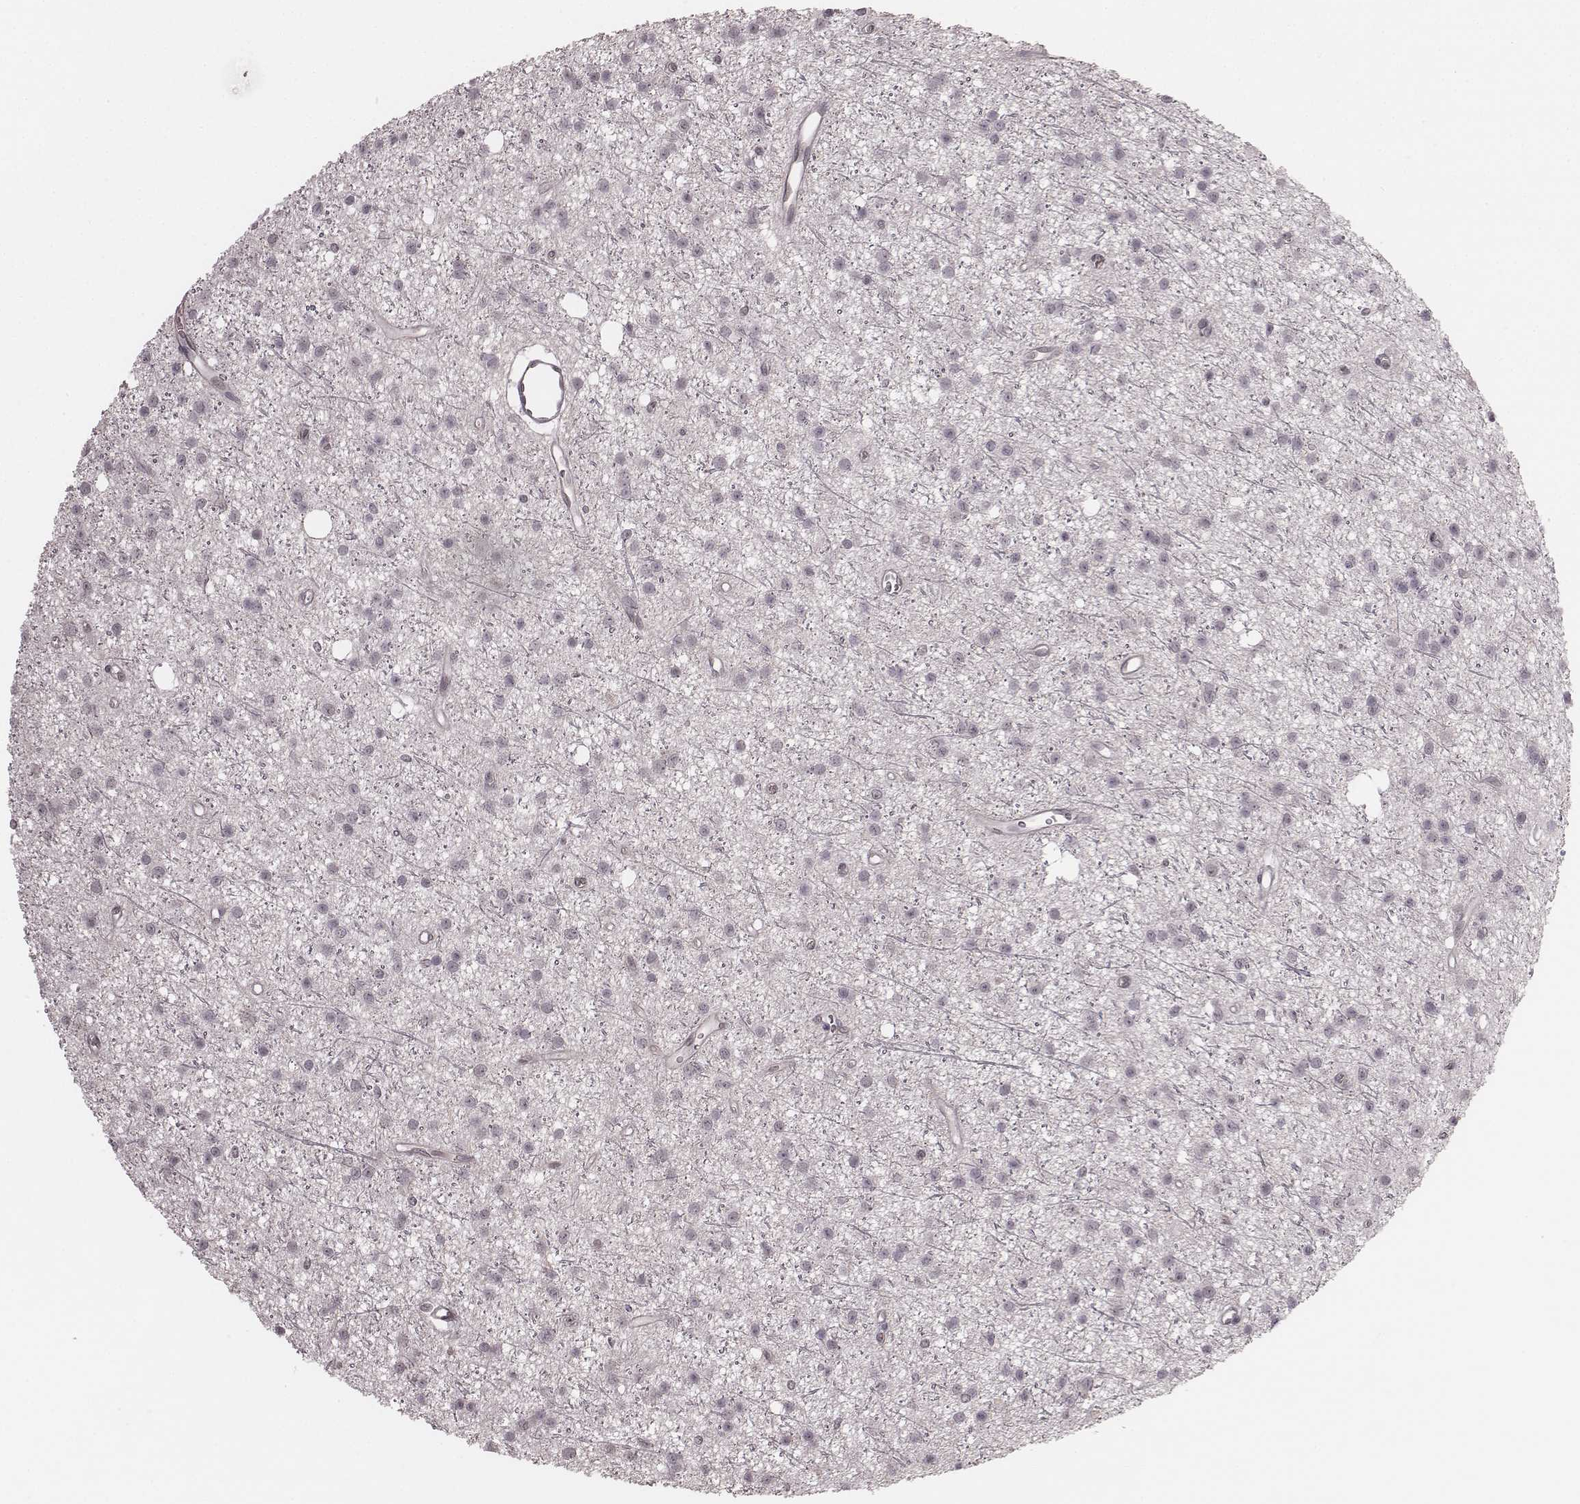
{"staining": {"intensity": "negative", "quantity": "none", "location": "none"}, "tissue": "glioma", "cell_type": "Tumor cells", "image_type": "cancer", "snomed": [{"axis": "morphology", "description": "Glioma, malignant, Low grade"}, {"axis": "topography", "description": "Brain"}], "caption": "Tumor cells show no significant protein positivity in malignant glioma (low-grade). The staining is performed using DAB (3,3'-diaminobenzidine) brown chromogen with nuclei counter-stained in using hematoxylin.", "gene": "RPGRIP1", "patient": {"sex": "male", "age": 27}}